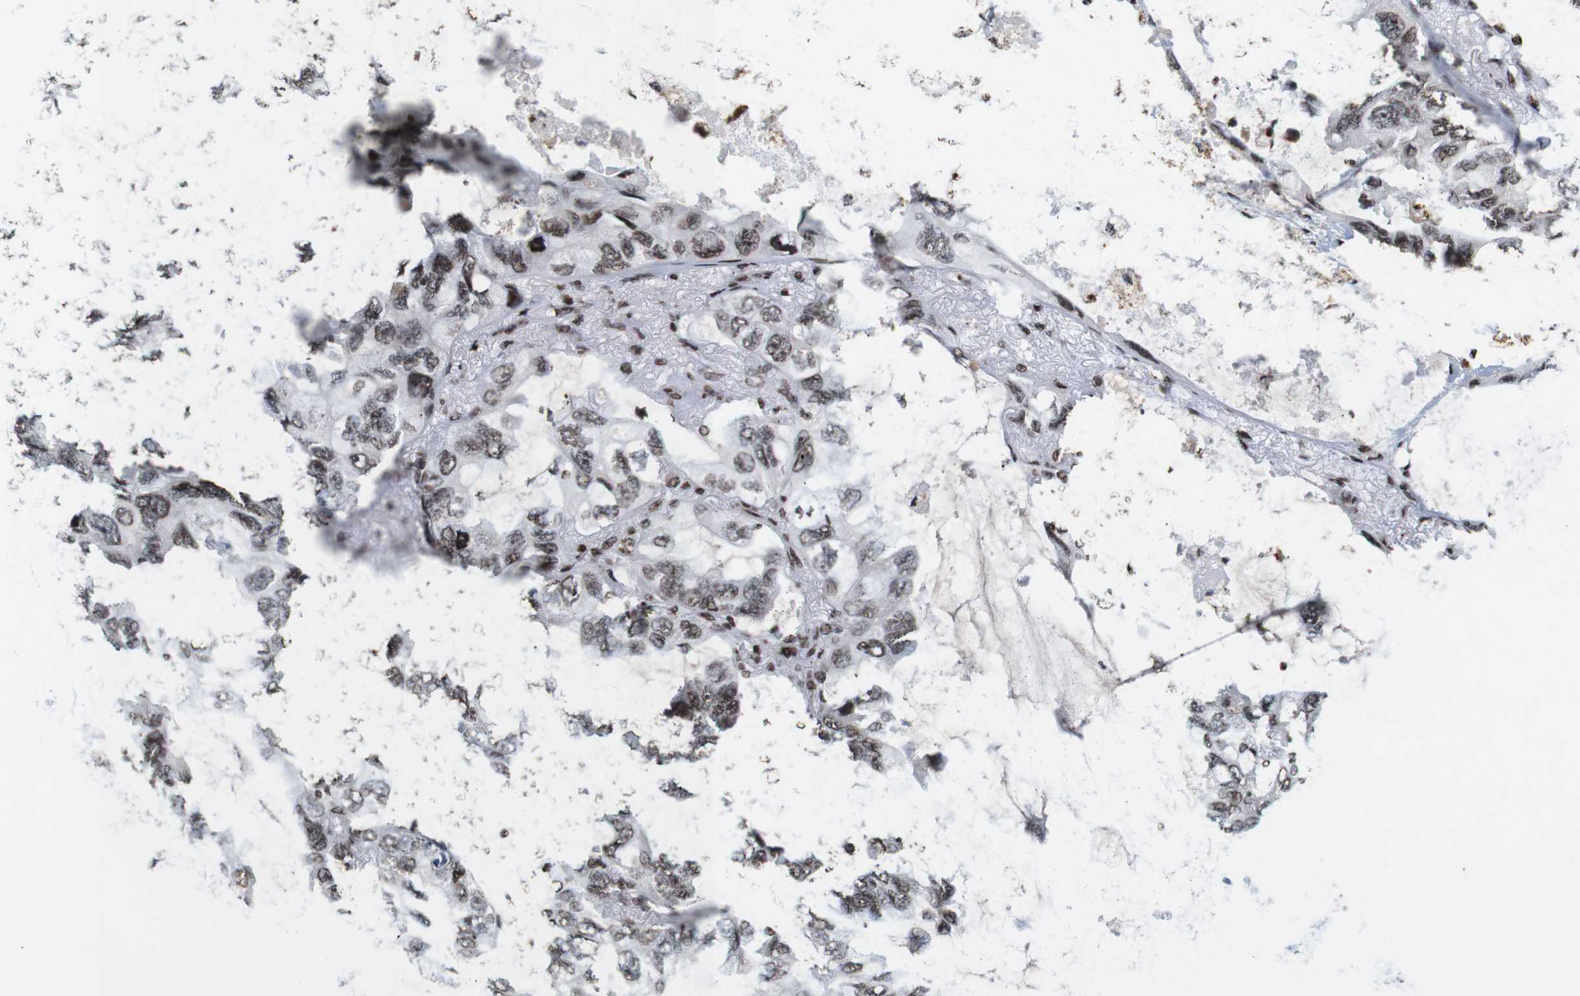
{"staining": {"intensity": "weak", "quantity": ">75%", "location": "nuclear"}, "tissue": "lung cancer", "cell_type": "Tumor cells", "image_type": "cancer", "snomed": [{"axis": "morphology", "description": "Squamous cell carcinoma, NOS"}, {"axis": "topography", "description": "Lung"}], "caption": "Protein expression analysis of human lung squamous cell carcinoma reveals weak nuclear expression in approximately >75% of tumor cells.", "gene": "MAGEH1", "patient": {"sex": "female", "age": 73}}